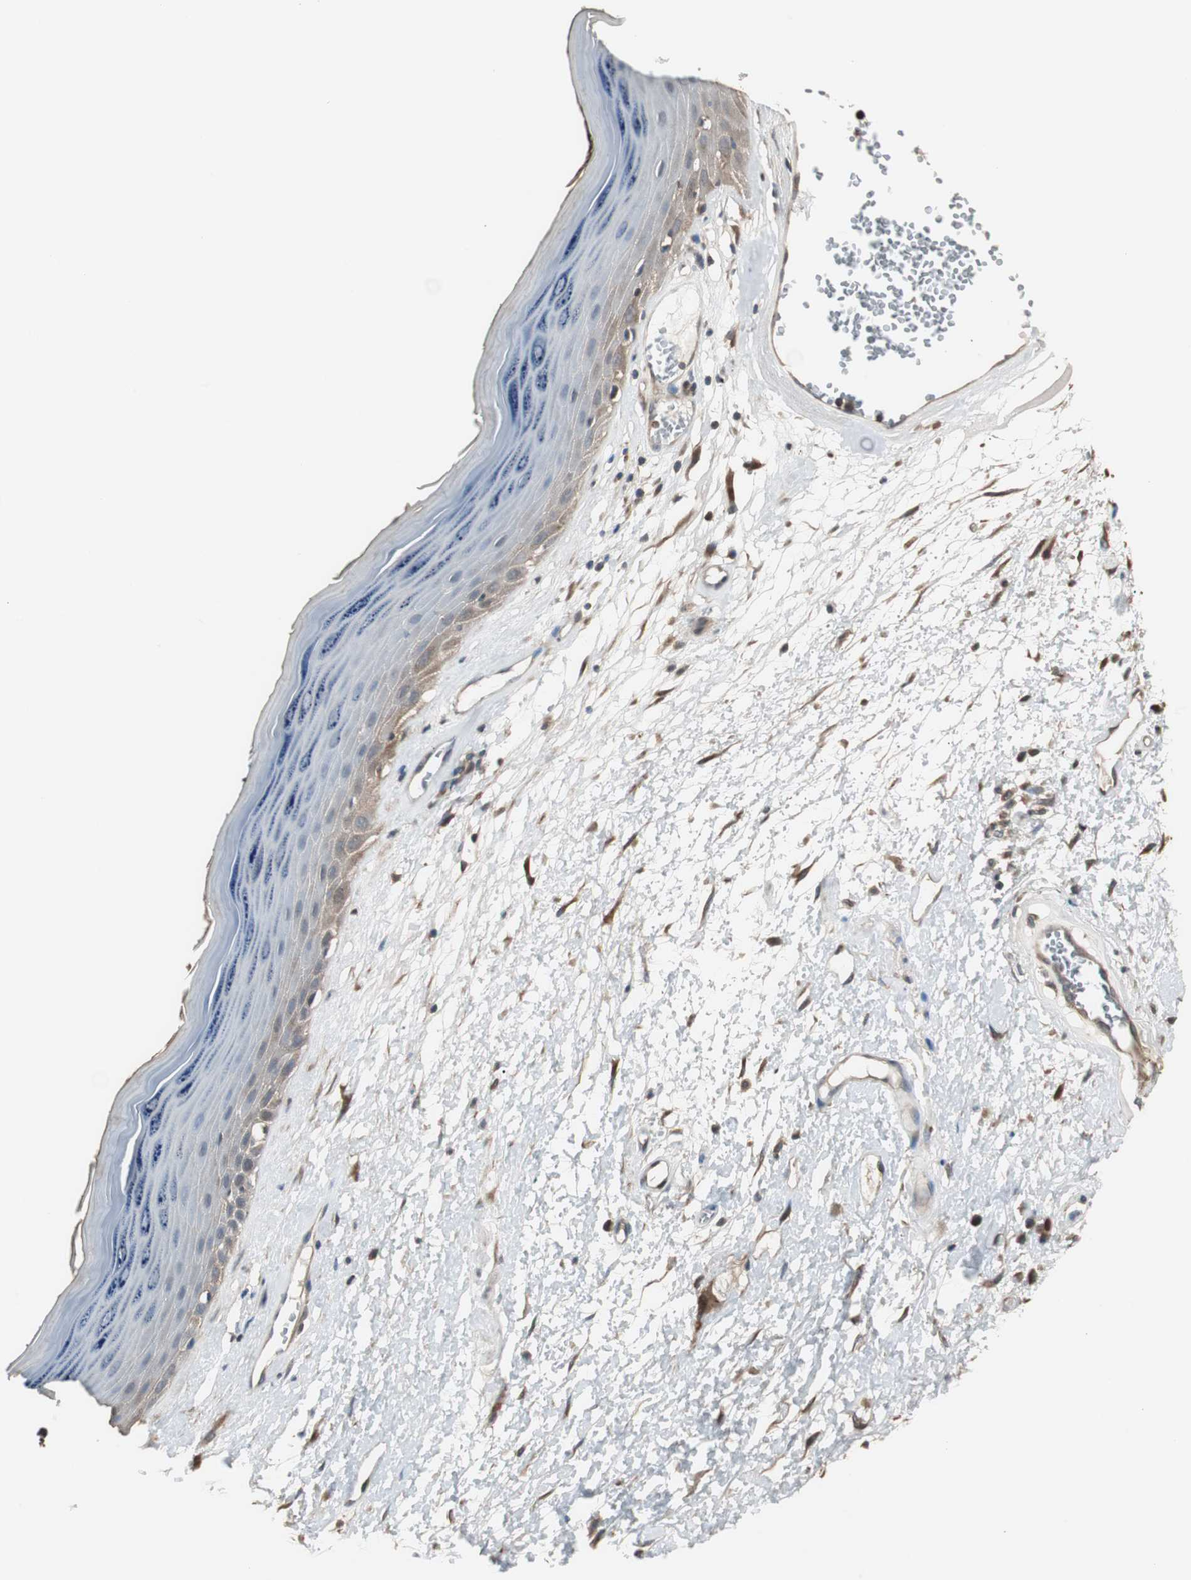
{"staining": {"intensity": "weak", "quantity": "25%-75%", "location": "cytoplasmic/membranous"}, "tissue": "skin", "cell_type": "Epidermal cells", "image_type": "normal", "snomed": [{"axis": "morphology", "description": "Normal tissue, NOS"}, {"axis": "morphology", "description": "Inflammation, NOS"}, {"axis": "topography", "description": "Vulva"}], "caption": "Human skin stained for a protein (brown) displays weak cytoplasmic/membranous positive expression in about 25%-75% of epidermal cells.", "gene": "CAPNS1", "patient": {"sex": "female", "age": 84}}